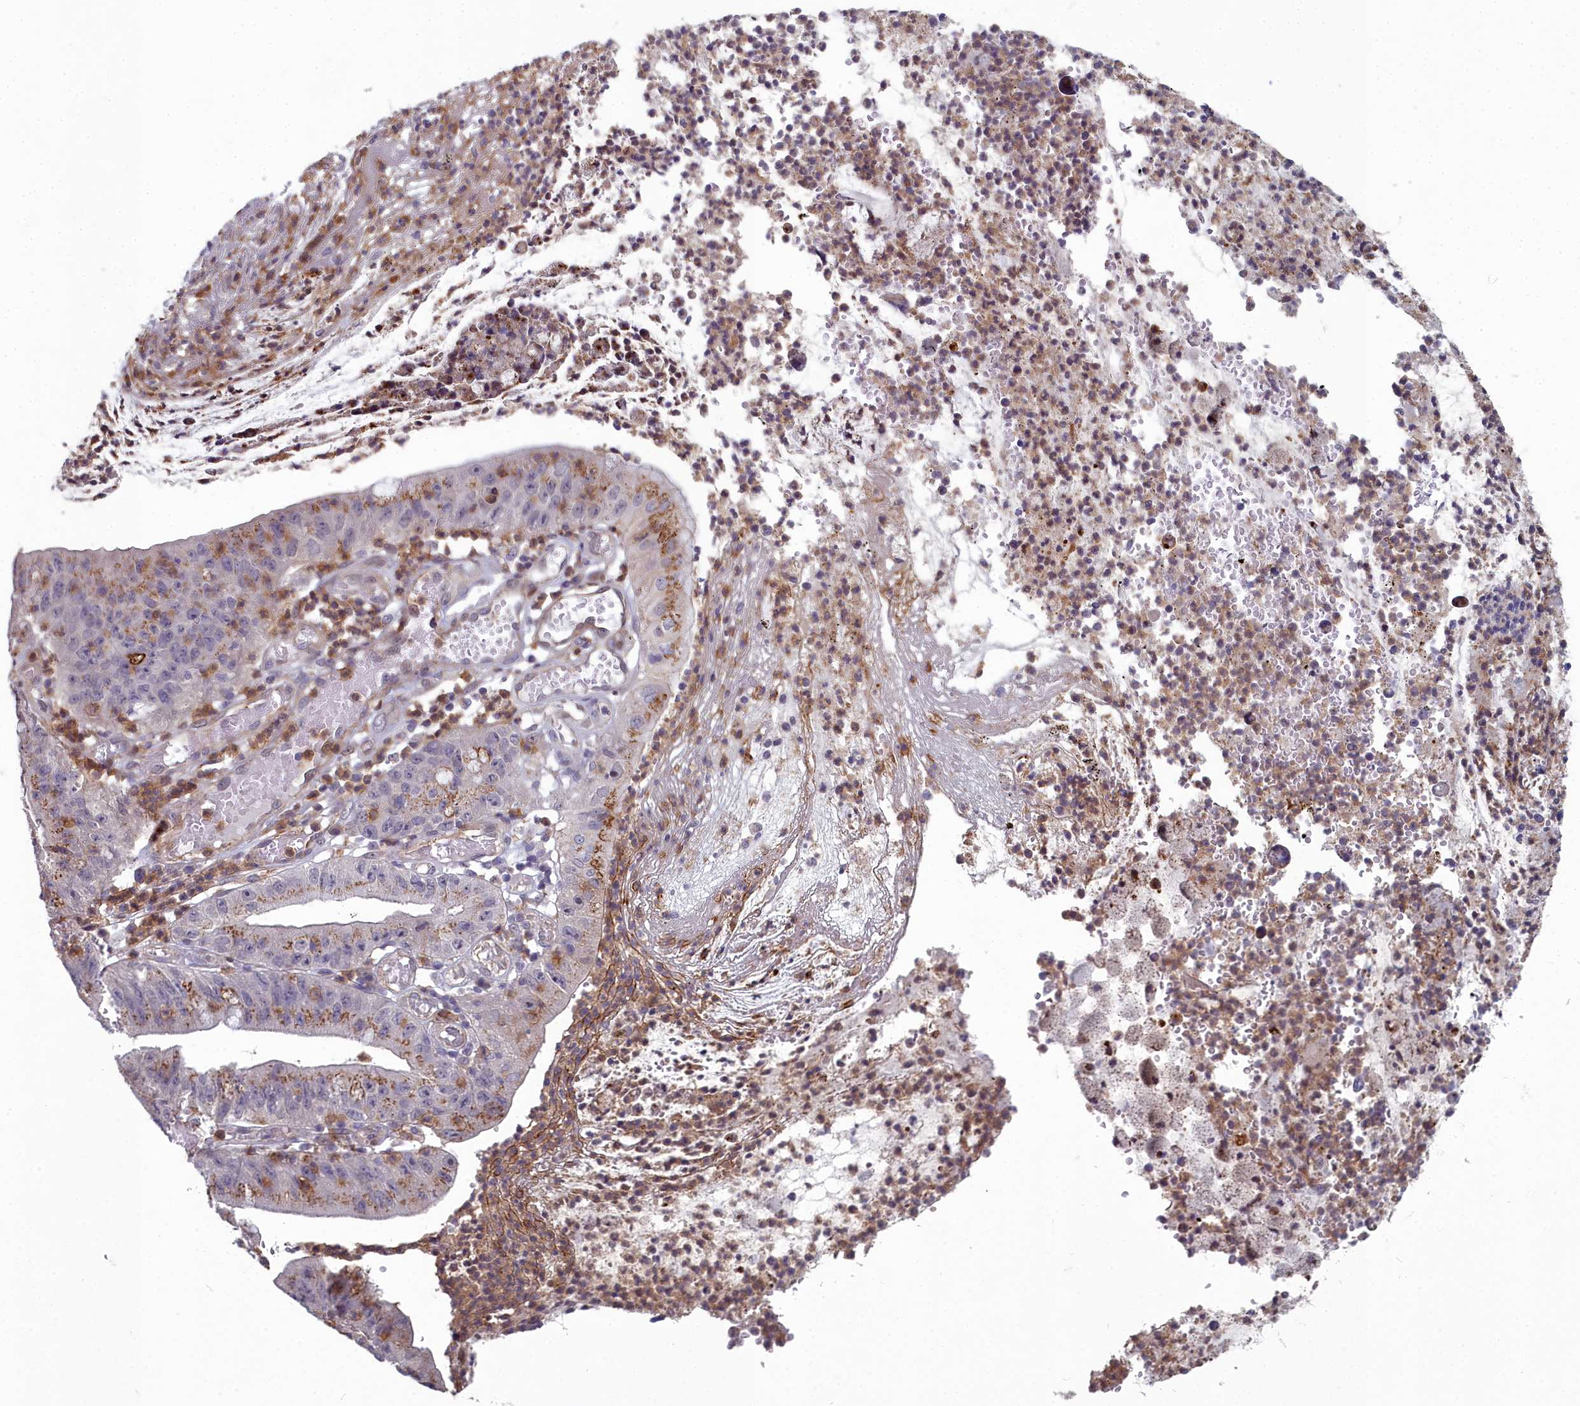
{"staining": {"intensity": "moderate", "quantity": ">75%", "location": "cytoplasmic/membranous"}, "tissue": "stomach cancer", "cell_type": "Tumor cells", "image_type": "cancer", "snomed": [{"axis": "morphology", "description": "Adenocarcinoma, NOS"}, {"axis": "topography", "description": "Stomach"}], "caption": "Immunohistochemistry (IHC) of stomach cancer demonstrates medium levels of moderate cytoplasmic/membranous positivity in approximately >75% of tumor cells.", "gene": "ZNF626", "patient": {"sex": "male", "age": 59}}